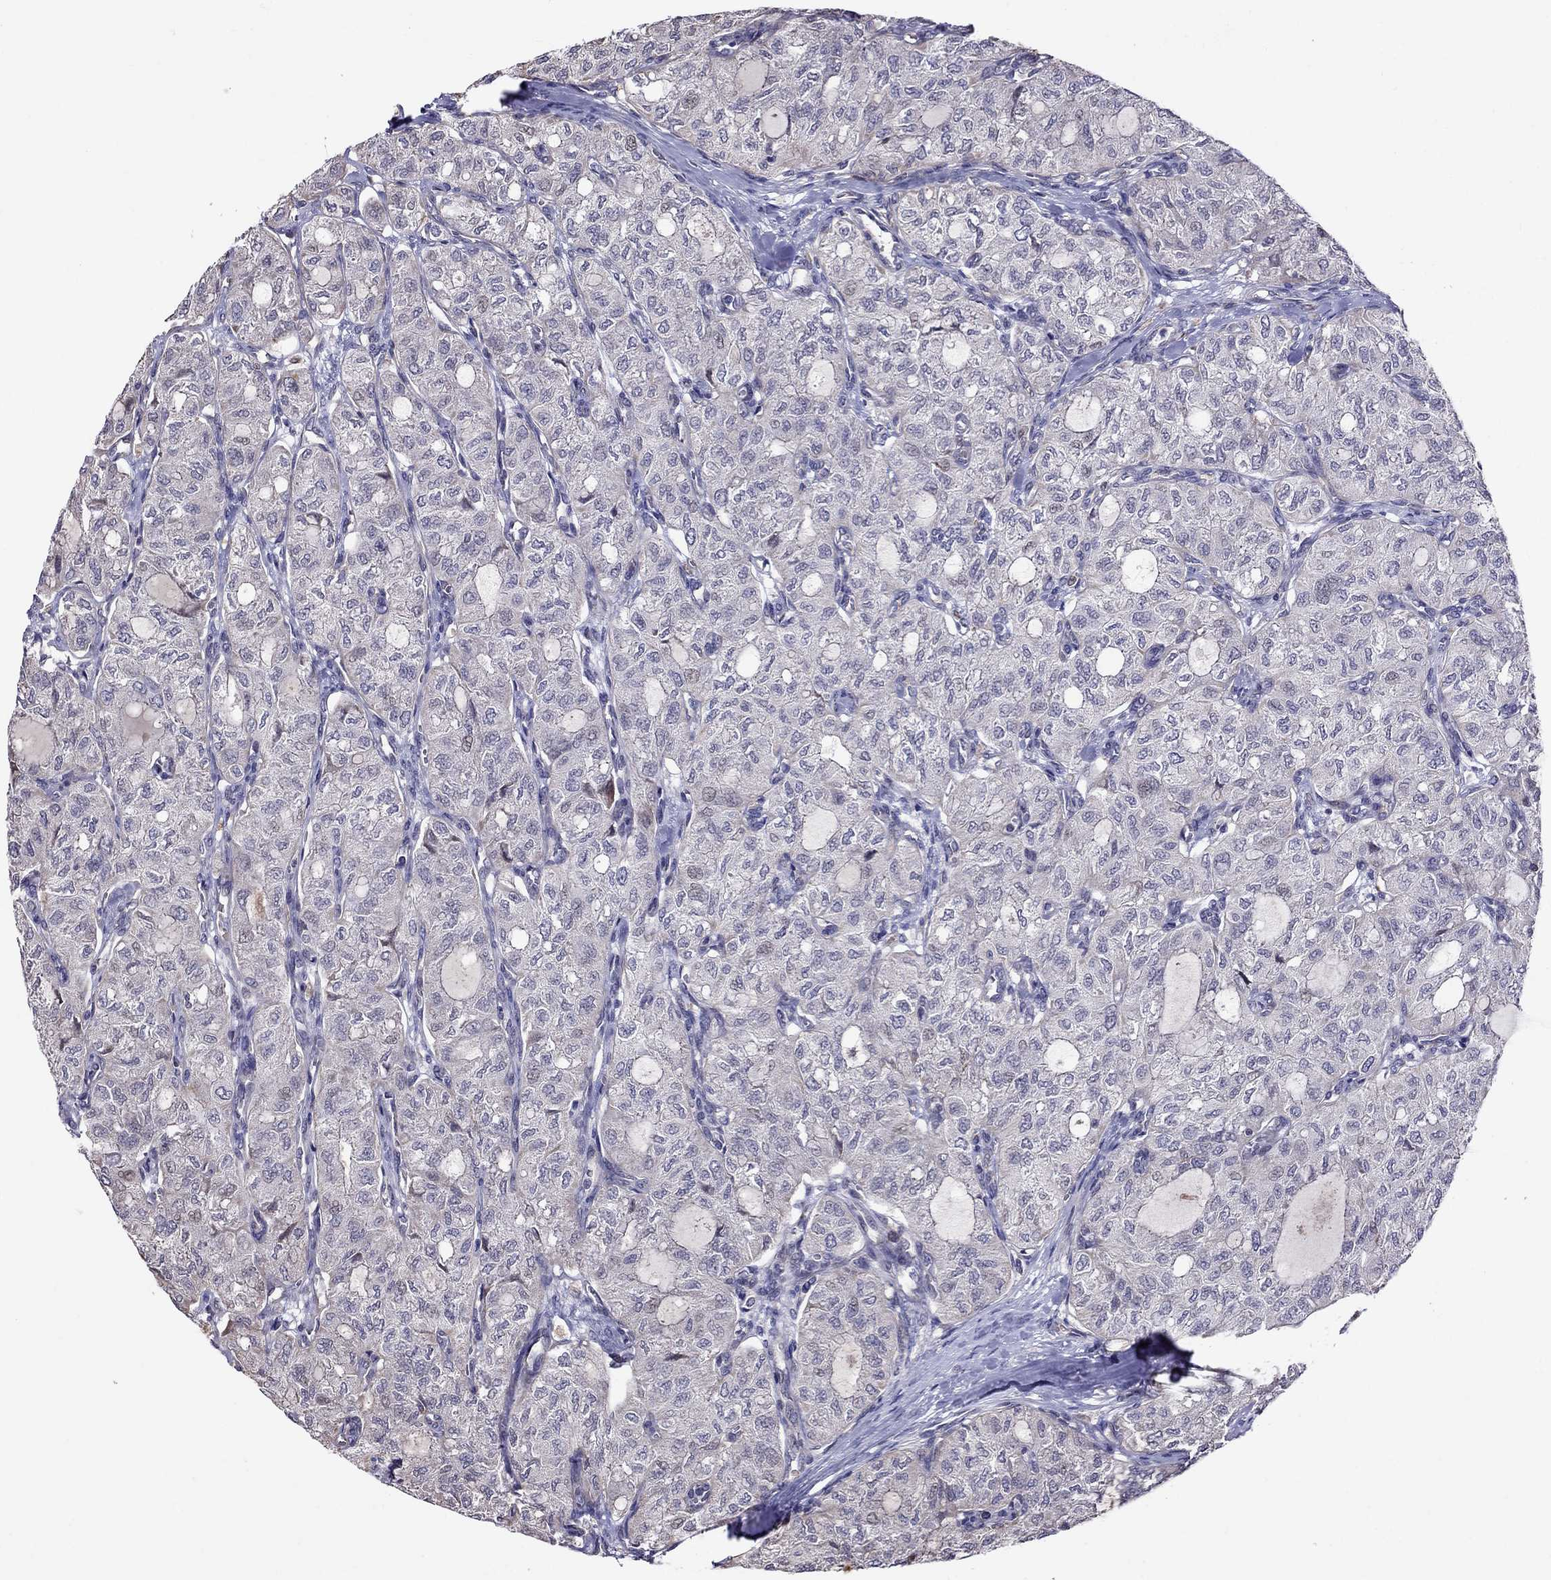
{"staining": {"intensity": "negative", "quantity": "none", "location": "none"}, "tissue": "thyroid cancer", "cell_type": "Tumor cells", "image_type": "cancer", "snomed": [{"axis": "morphology", "description": "Follicular adenoma carcinoma, NOS"}, {"axis": "topography", "description": "Thyroid gland"}], "caption": "An immunohistochemistry (IHC) photomicrograph of thyroid cancer (follicular adenoma carcinoma) is shown. There is no staining in tumor cells of thyroid cancer (follicular adenoma carcinoma).", "gene": "ADAM28", "patient": {"sex": "male", "age": 75}}